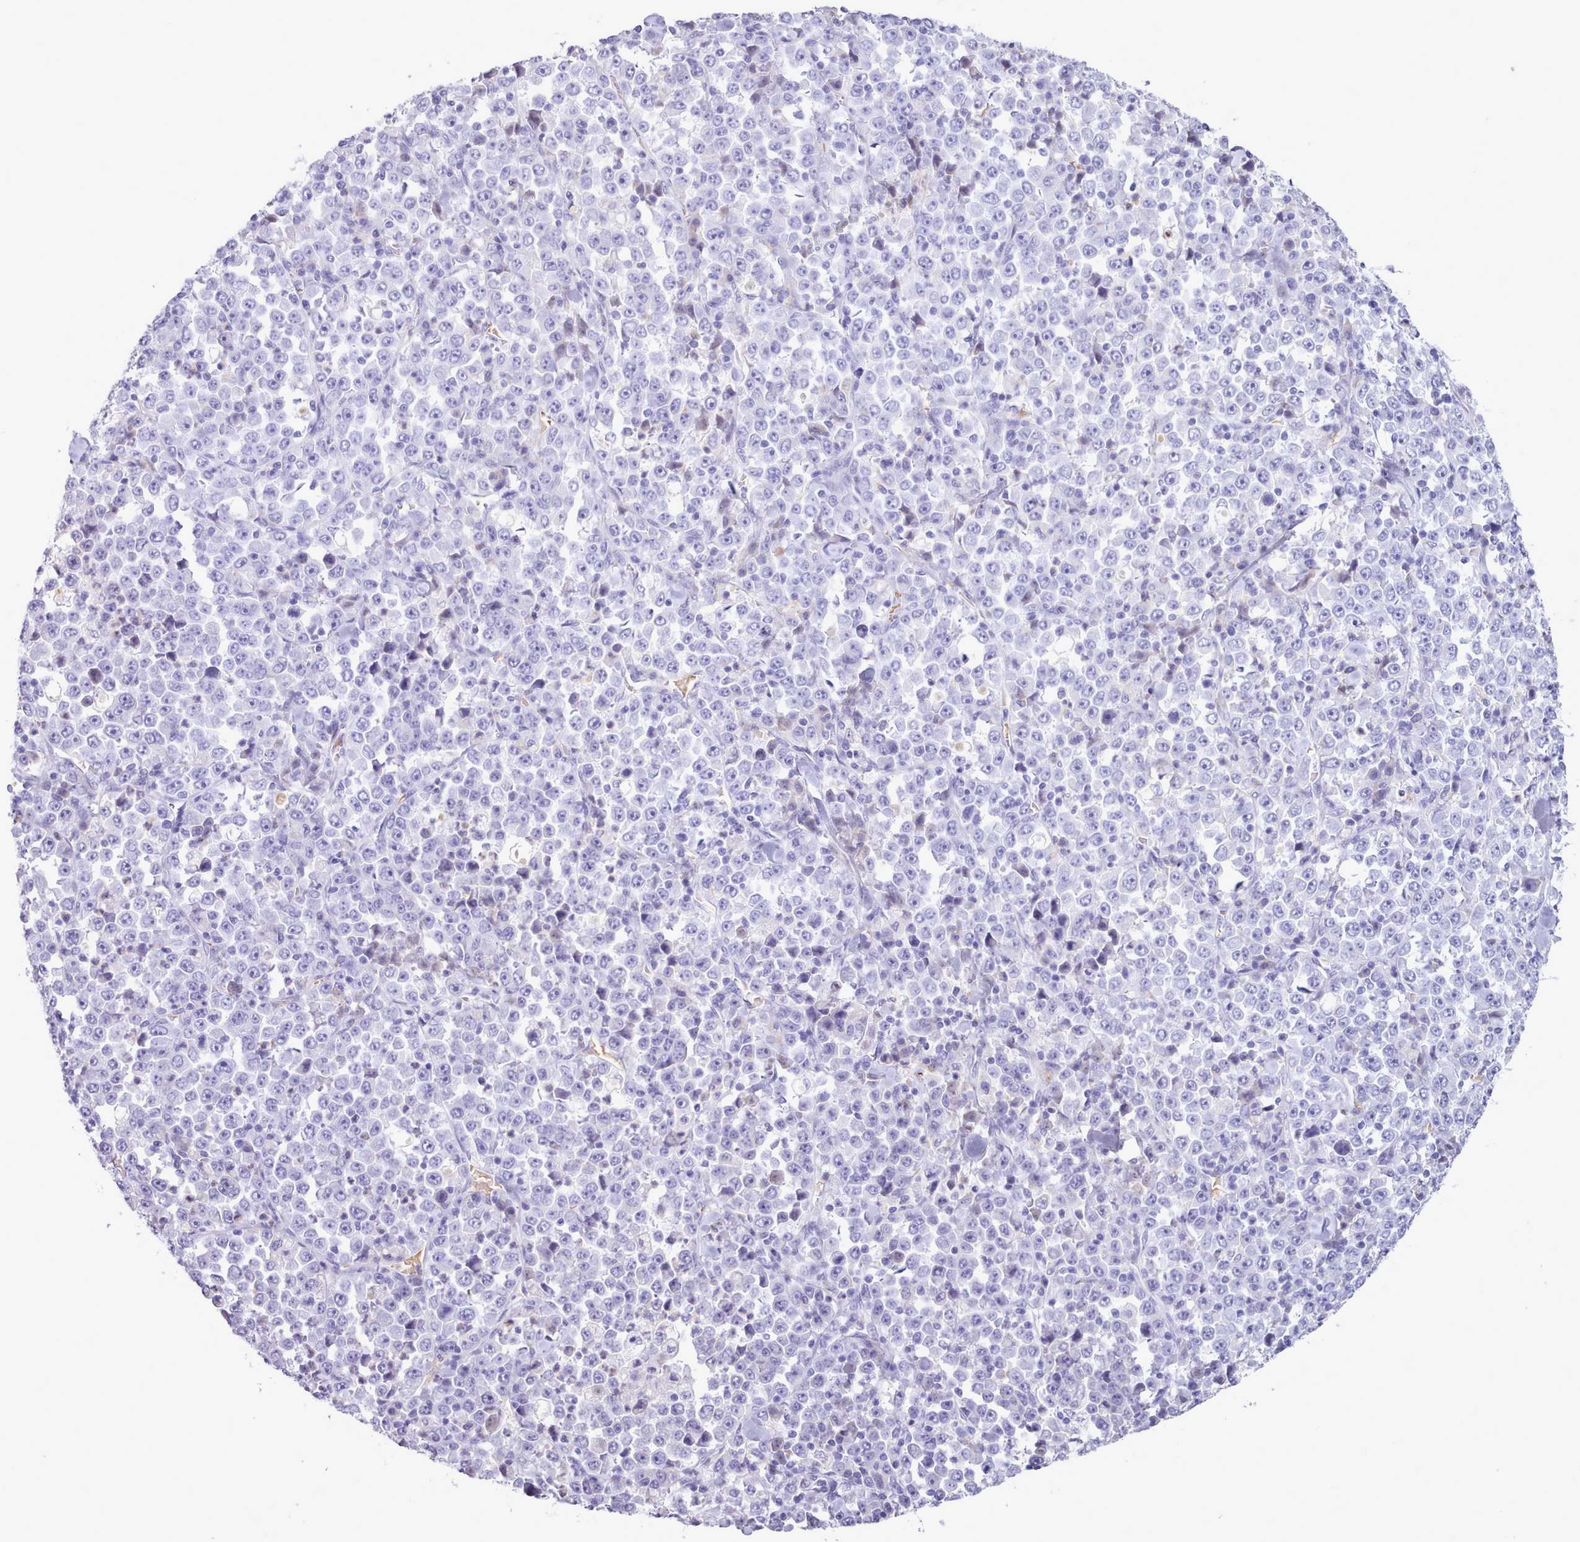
{"staining": {"intensity": "negative", "quantity": "none", "location": "none"}, "tissue": "stomach cancer", "cell_type": "Tumor cells", "image_type": "cancer", "snomed": [{"axis": "morphology", "description": "Normal tissue, NOS"}, {"axis": "morphology", "description": "Adenocarcinoma, NOS"}, {"axis": "topography", "description": "Stomach, upper"}, {"axis": "topography", "description": "Stomach"}], "caption": "High power microscopy image of an immunohistochemistry (IHC) histopathology image of adenocarcinoma (stomach), revealing no significant staining in tumor cells.", "gene": "CYP2A13", "patient": {"sex": "male", "age": 59}}